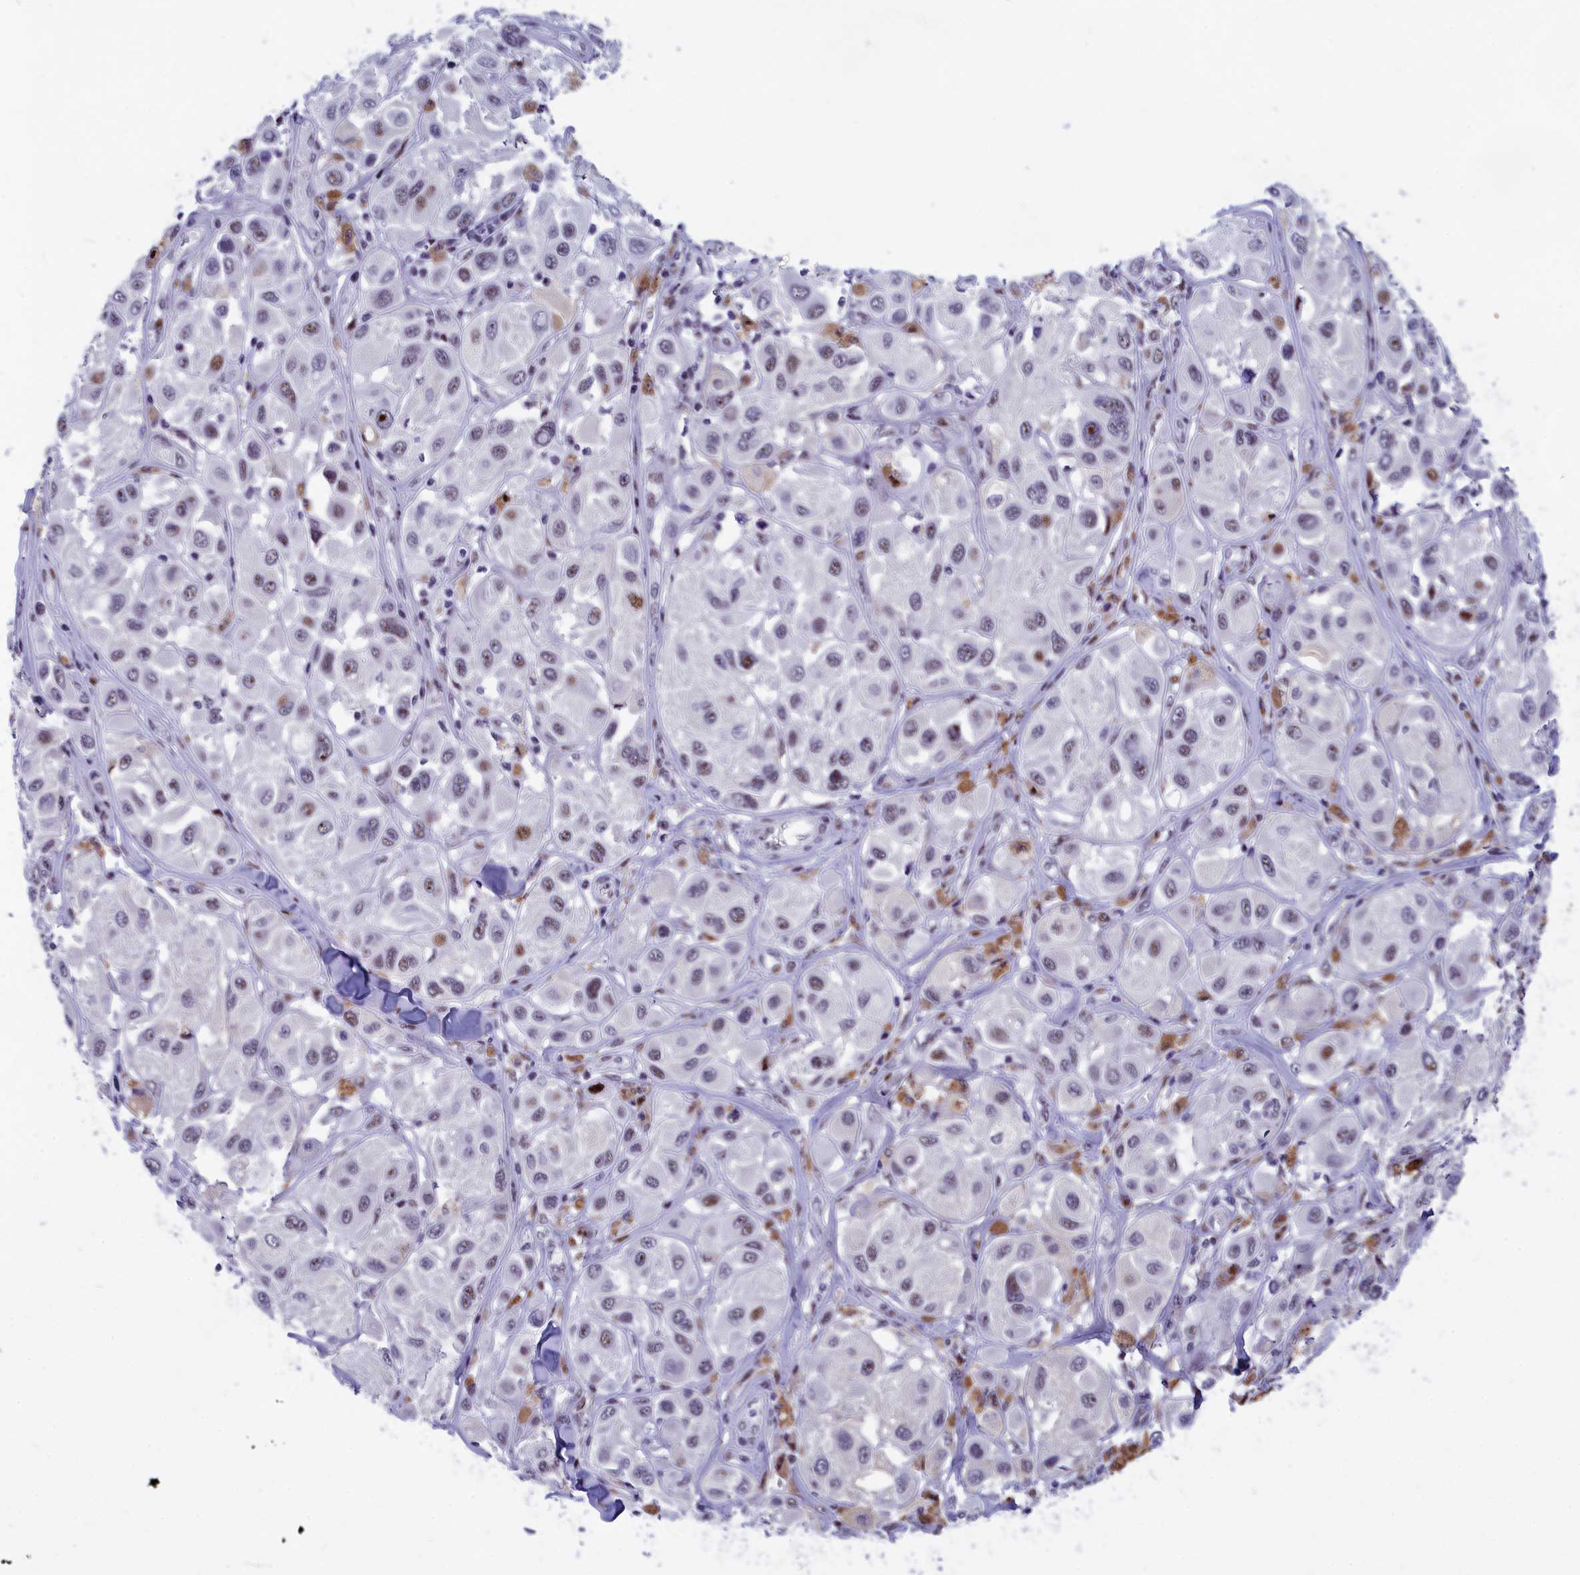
{"staining": {"intensity": "moderate", "quantity": "<25%", "location": "nuclear"}, "tissue": "melanoma", "cell_type": "Tumor cells", "image_type": "cancer", "snomed": [{"axis": "morphology", "description": "Malignant melanoma, Metastatic site"}, {"axis": "topography", "description": "Skin"}], "caption": "This histopathology image exhibits IHC staining of human melanoma, with low moderate nuclear expression in about <25% of tumor cells.", "gene": "NSA2", "patient": {"sex": "male", "age": 41}}